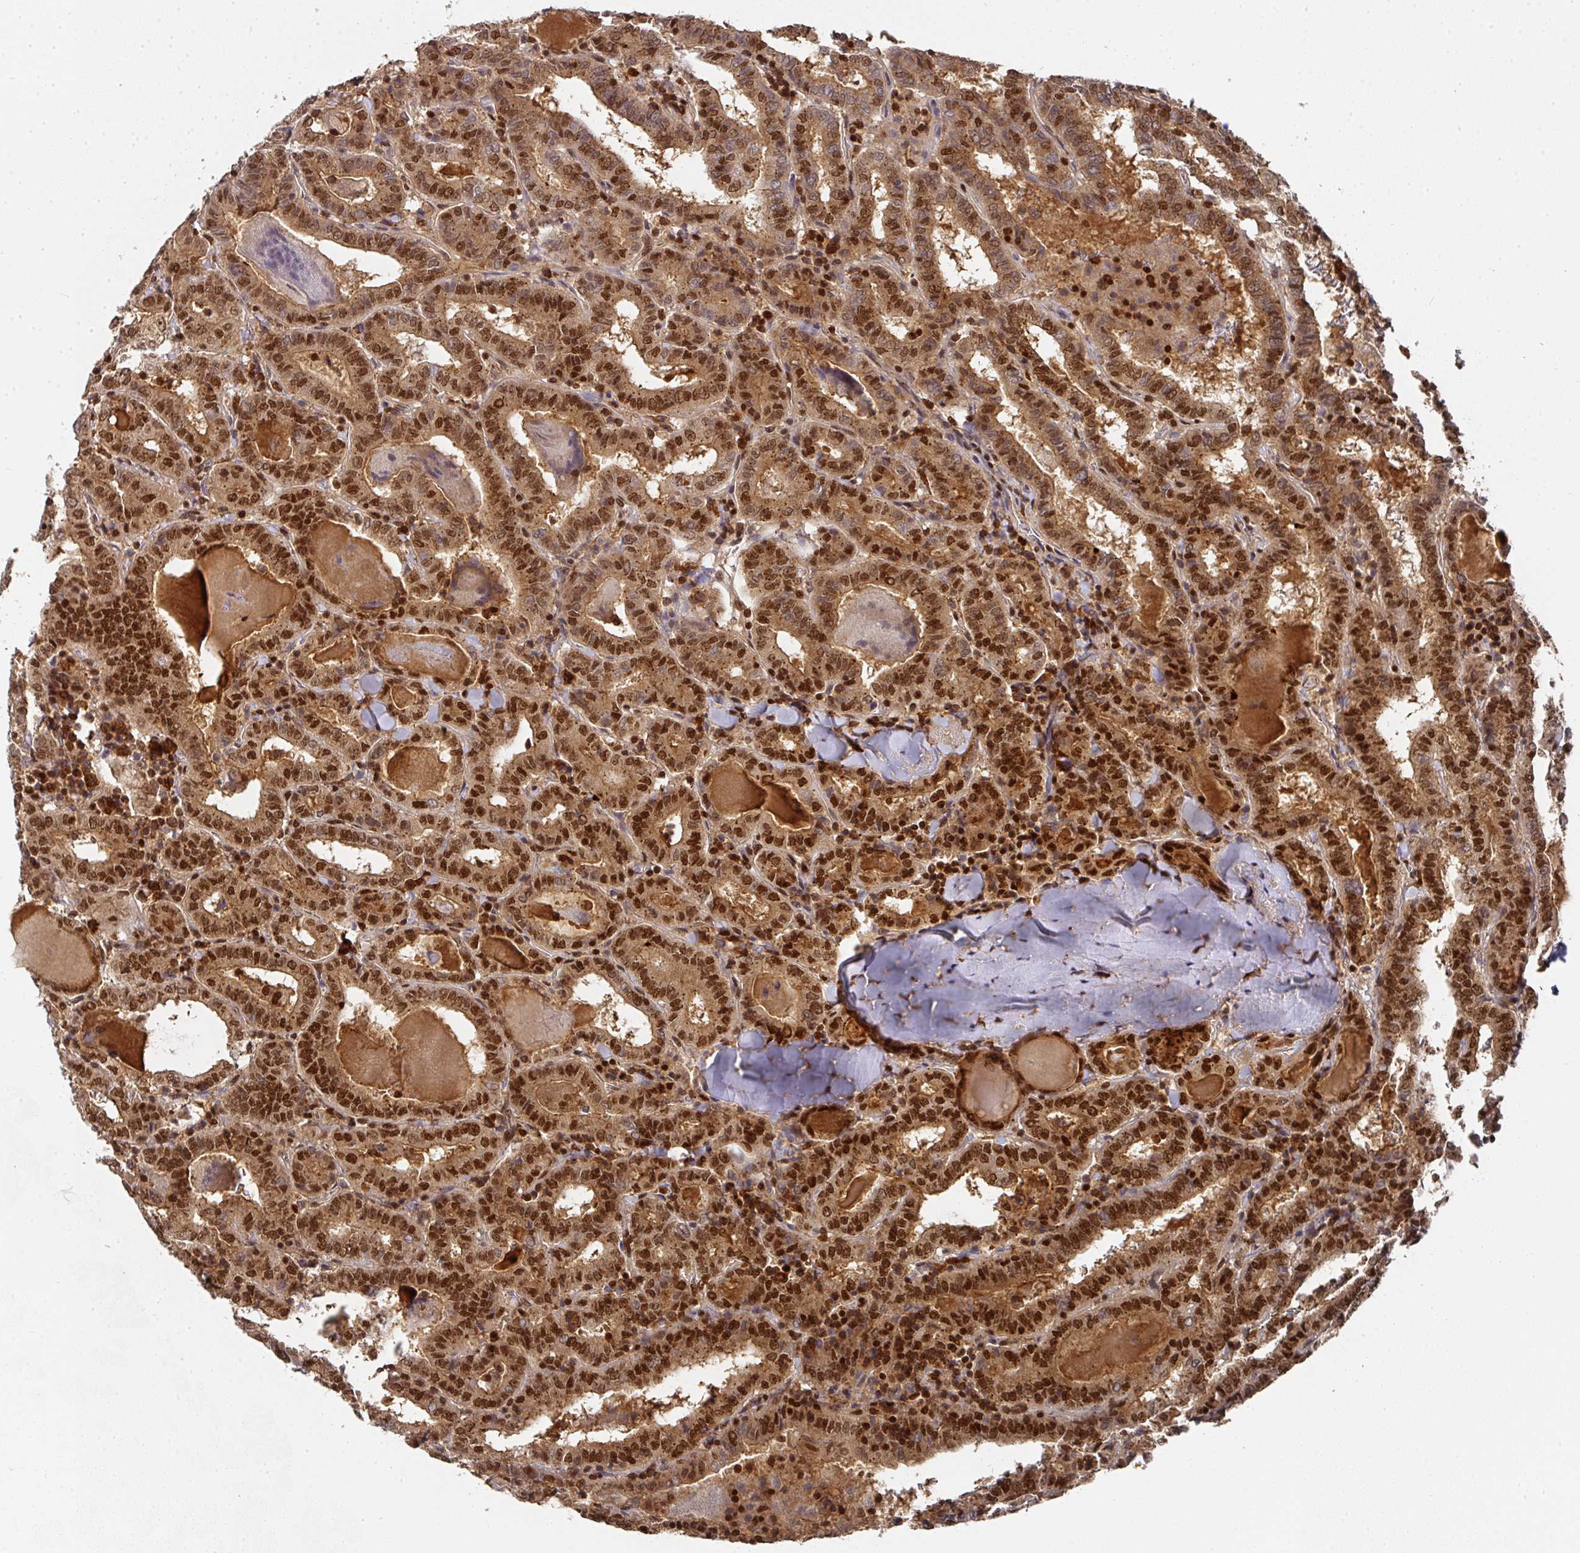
{"staining": {"intensity": "strong", "quantity": ">75%", "location": "cytoplasmic/membranous,nuclear"}, "tissue": "thyroid cancer", "cell_type": "Tumor cells", "image_type": "cancer", "snomed": [{"axis": "morphology", "description": "Papillary adenocarcinoma, NOS"}, {"axis": "topography", "description": "Thyroid gland"}], "caption": "Thyroid cancer (papillary adenocarcinoma) tissue exhibits strong cytoplasmic/membranous and nuclear expression in about >75% of tumor cells", "gene": "DIDO1", "patient": {"sex": "female", "age": 72}}